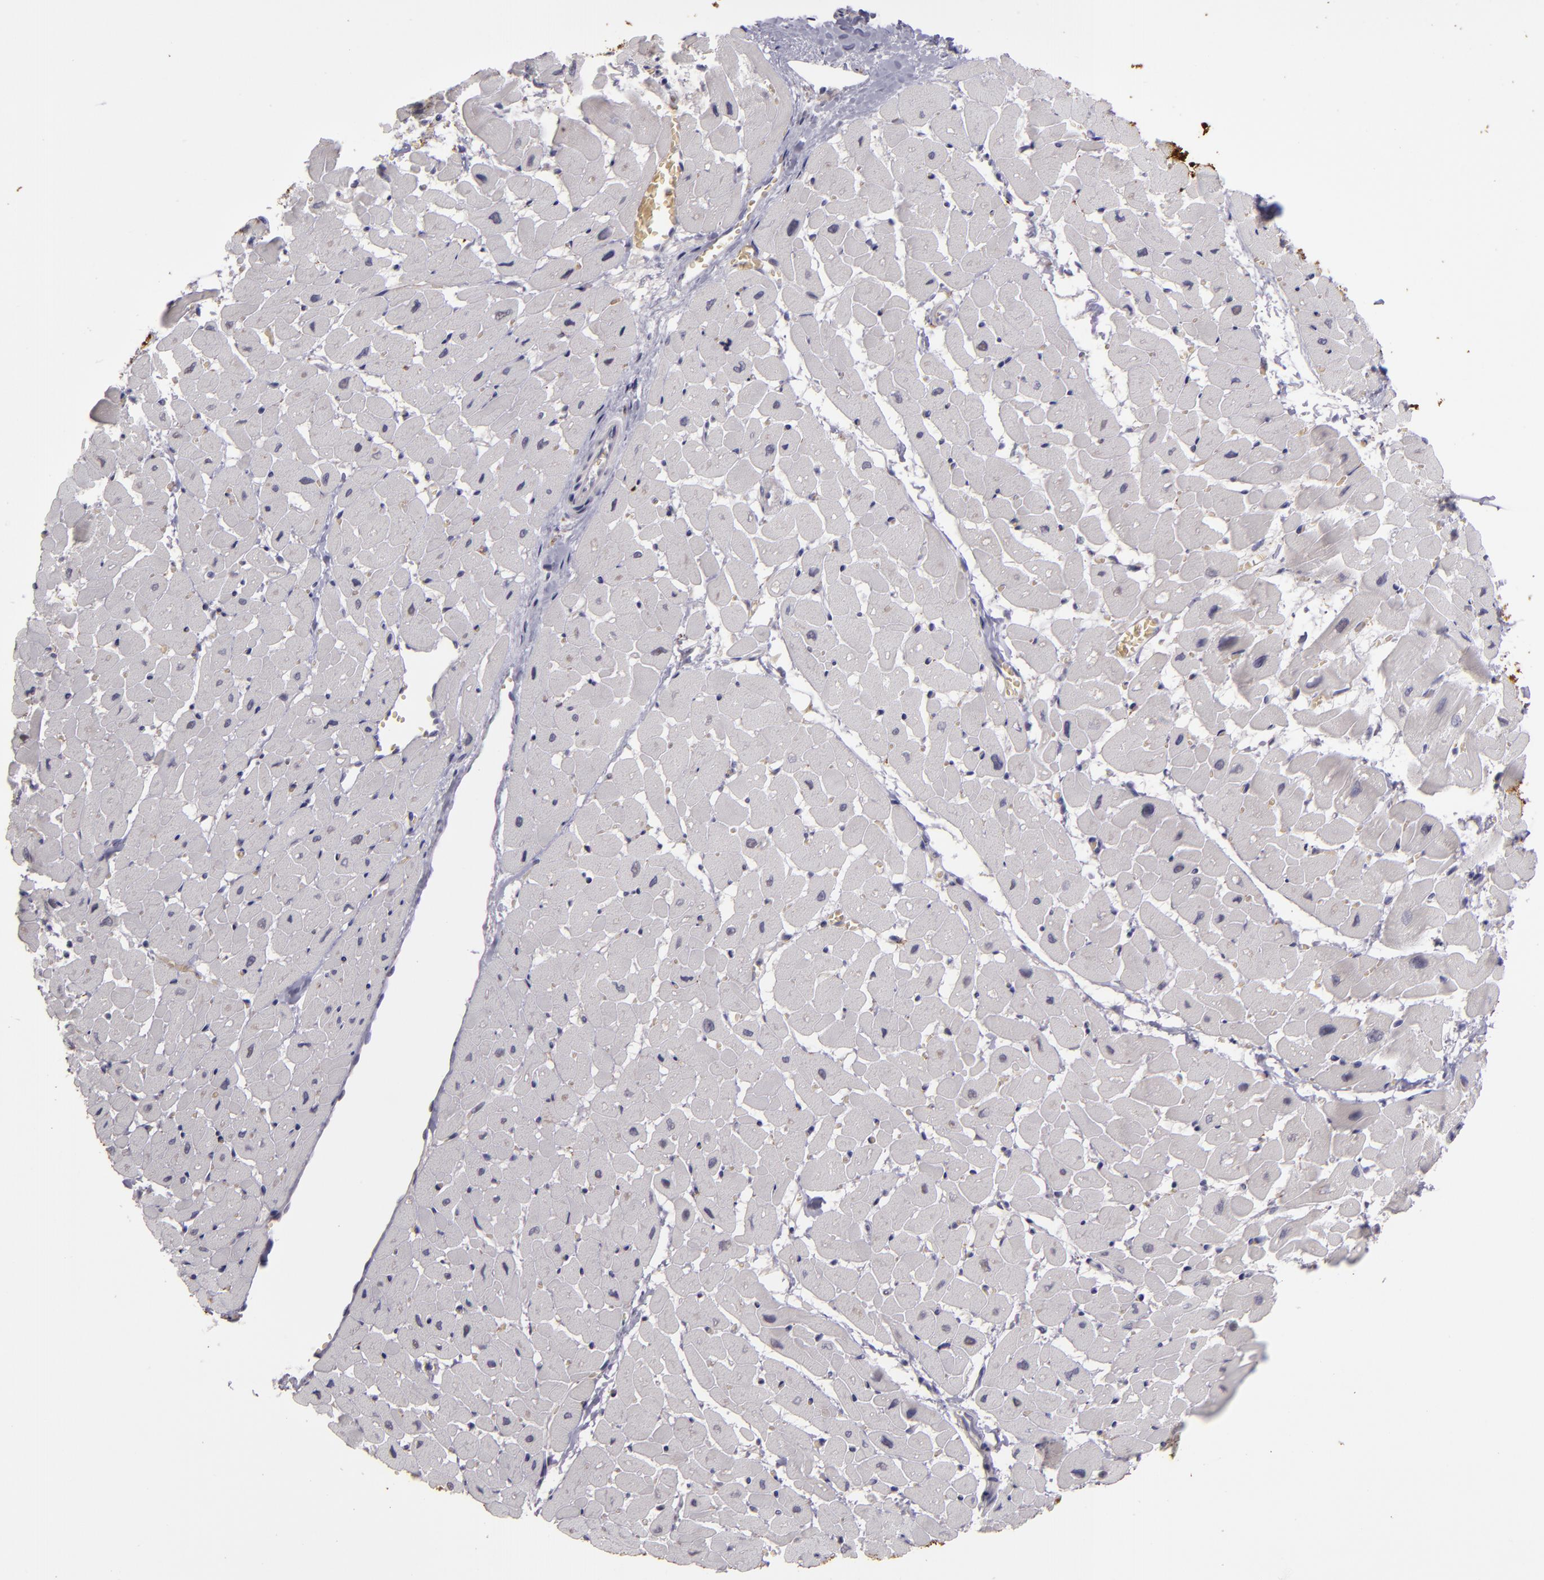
{"staining": {"intensity": "negative", "quantity": "none", "location": "none"}, "tissue": "heart muscle", "cell_type": "Cardiomyocytes", "image_type": "normal", "snomed": [{"axis": "morphology", "description": "Normal tissue, NOS"}, {"axis": "topography", "description": "Heart"}], "caption": "This is a micrograph of immunohistochemistry staining of unremarkable heart muscle, which shows no positivity in cardiomyocytes.", "gene": "SNCB", "patient": {"sex": "male", "age": 45}}